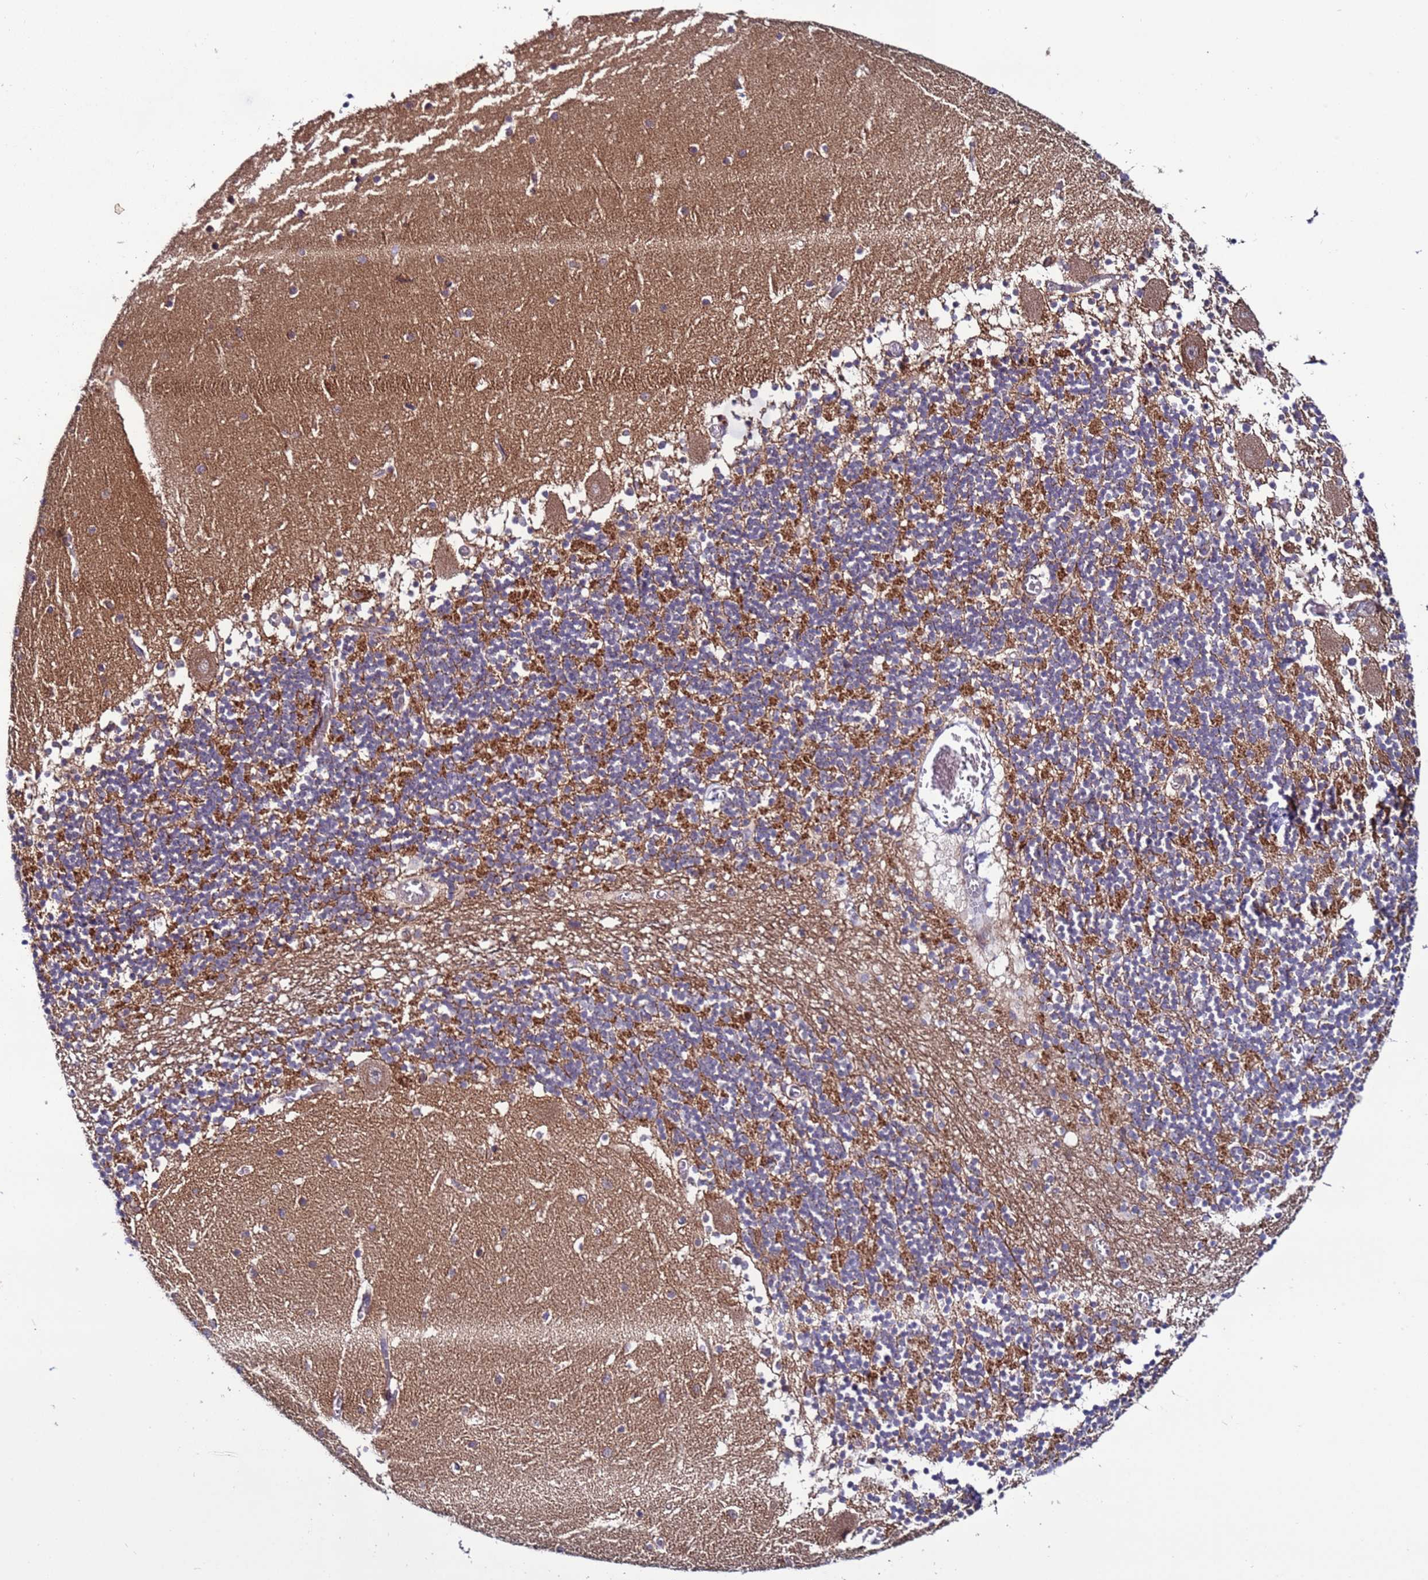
{"staining": {"intensity": "strong", "quantity": "25%-75%", "location": "cytoplasmic/membranous"}, "tissue": "cerebellum", "cell_type": "Cells in granular layer", "image_type": "normal", "snomed": [{"axis": "morphology", "description": "Normal tissue, NOS"}, {"axis": "topography", "description": "Cerebellum"}], "caption": "DAB (3,3'-diaminobenzidine) immunohistochemical staining of unremarkable cerebellum exhibits strong cytoplasmic/membranous protein expression in approximately 25%-75% of cells in granular layer. (Brightfield microscopy of DAB IHC at high magnification).", "gene": "TMEM176B", "patient": {"sex": "female", "age": 28}}